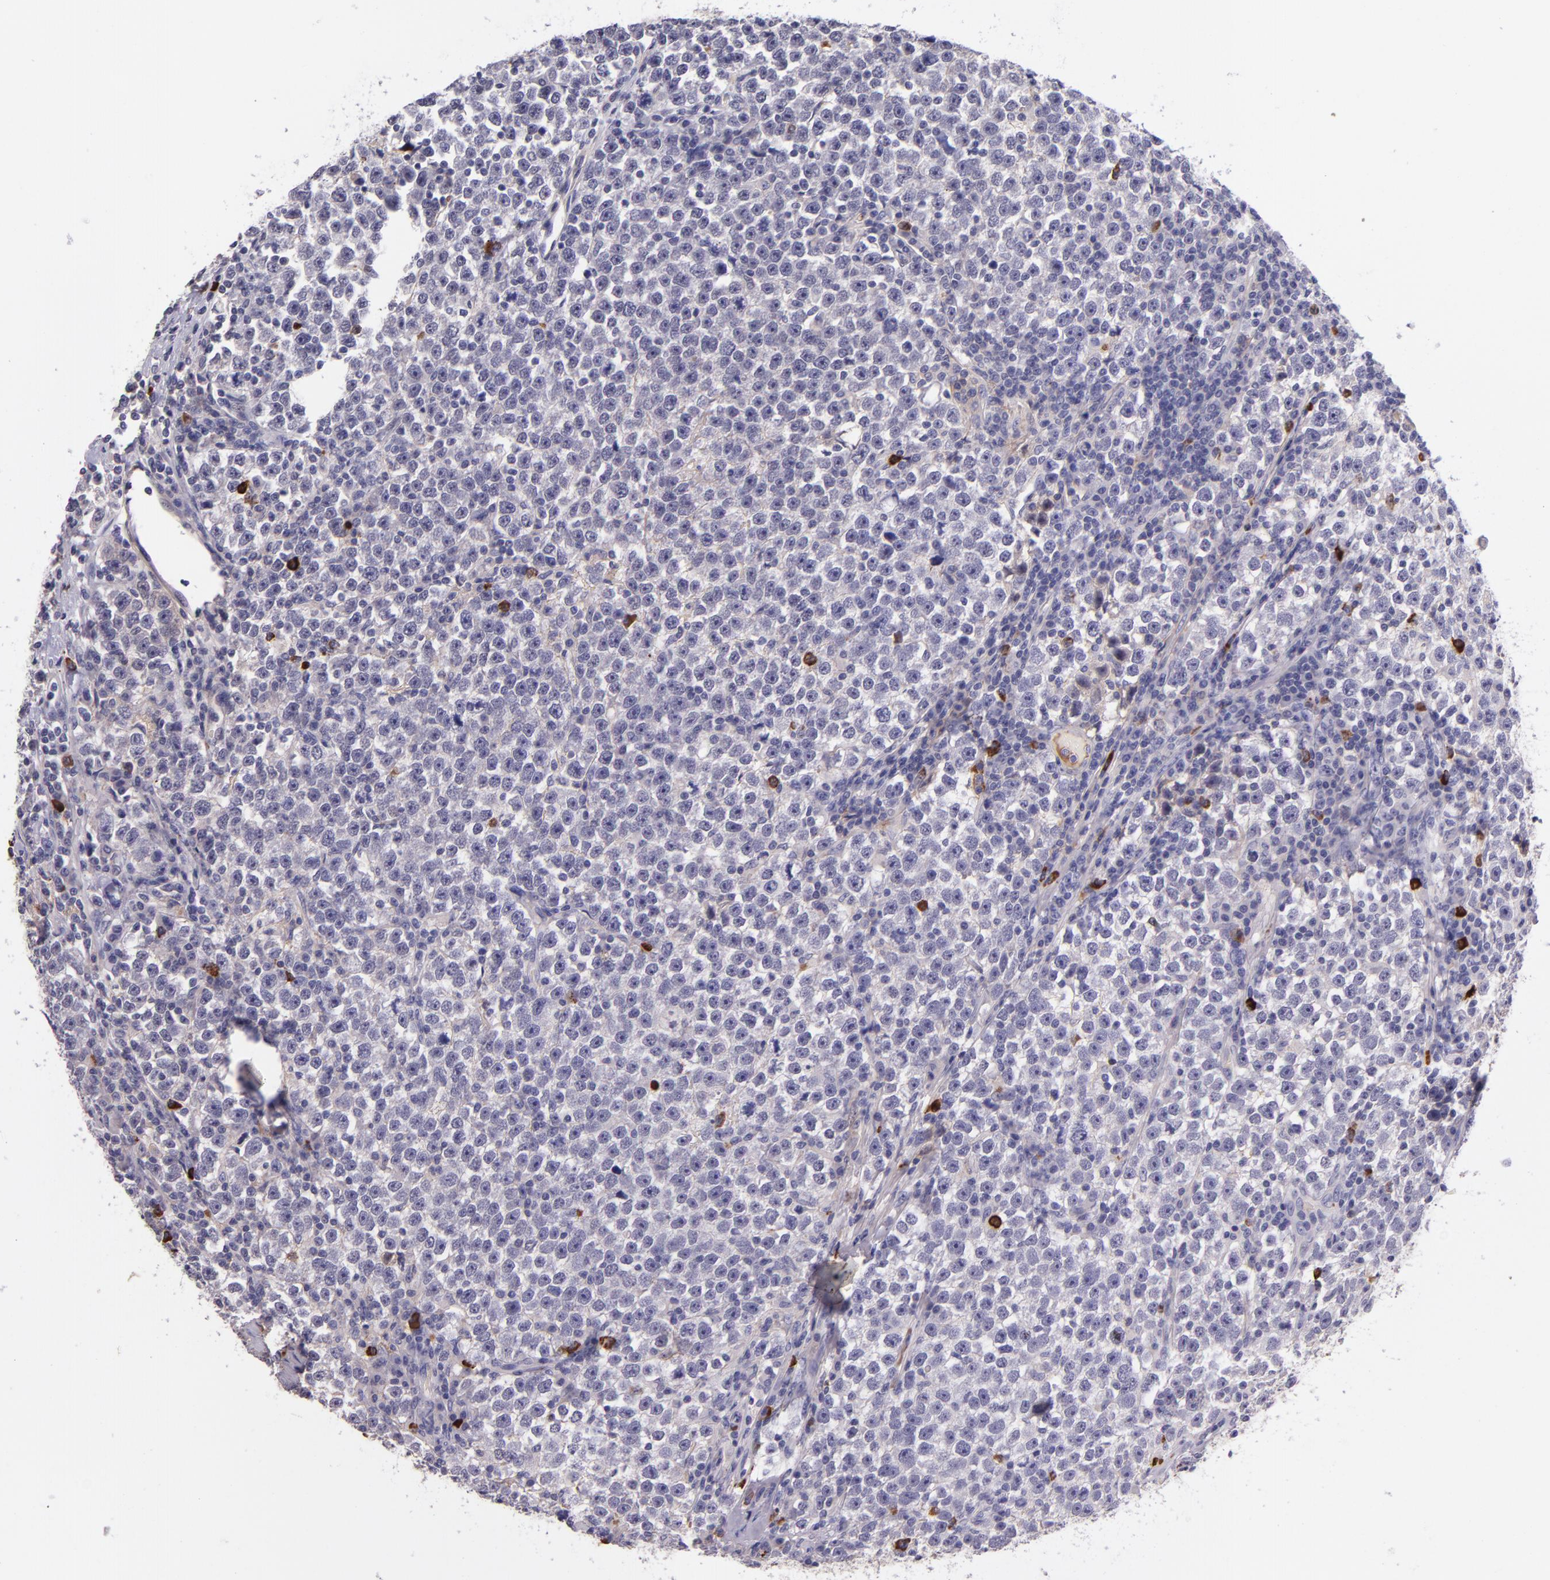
{"staining": {"intensity": "negative", "quantity": "none", "location": "none"}, "tissue": "testis cancer", "cell_type": "Tumor cells", "image_type": "cancer", "snomed": [{"axis": "morphology", "description": "Seminoma, NOS"}, {"axis": "topography", "description": "Testis"}], "caption": "The histopathology image exhibits no significant positivity in tumor cells of testis seminoma.", "gene": "KNG1", "patient": {"sex": "male", "age": 43}}